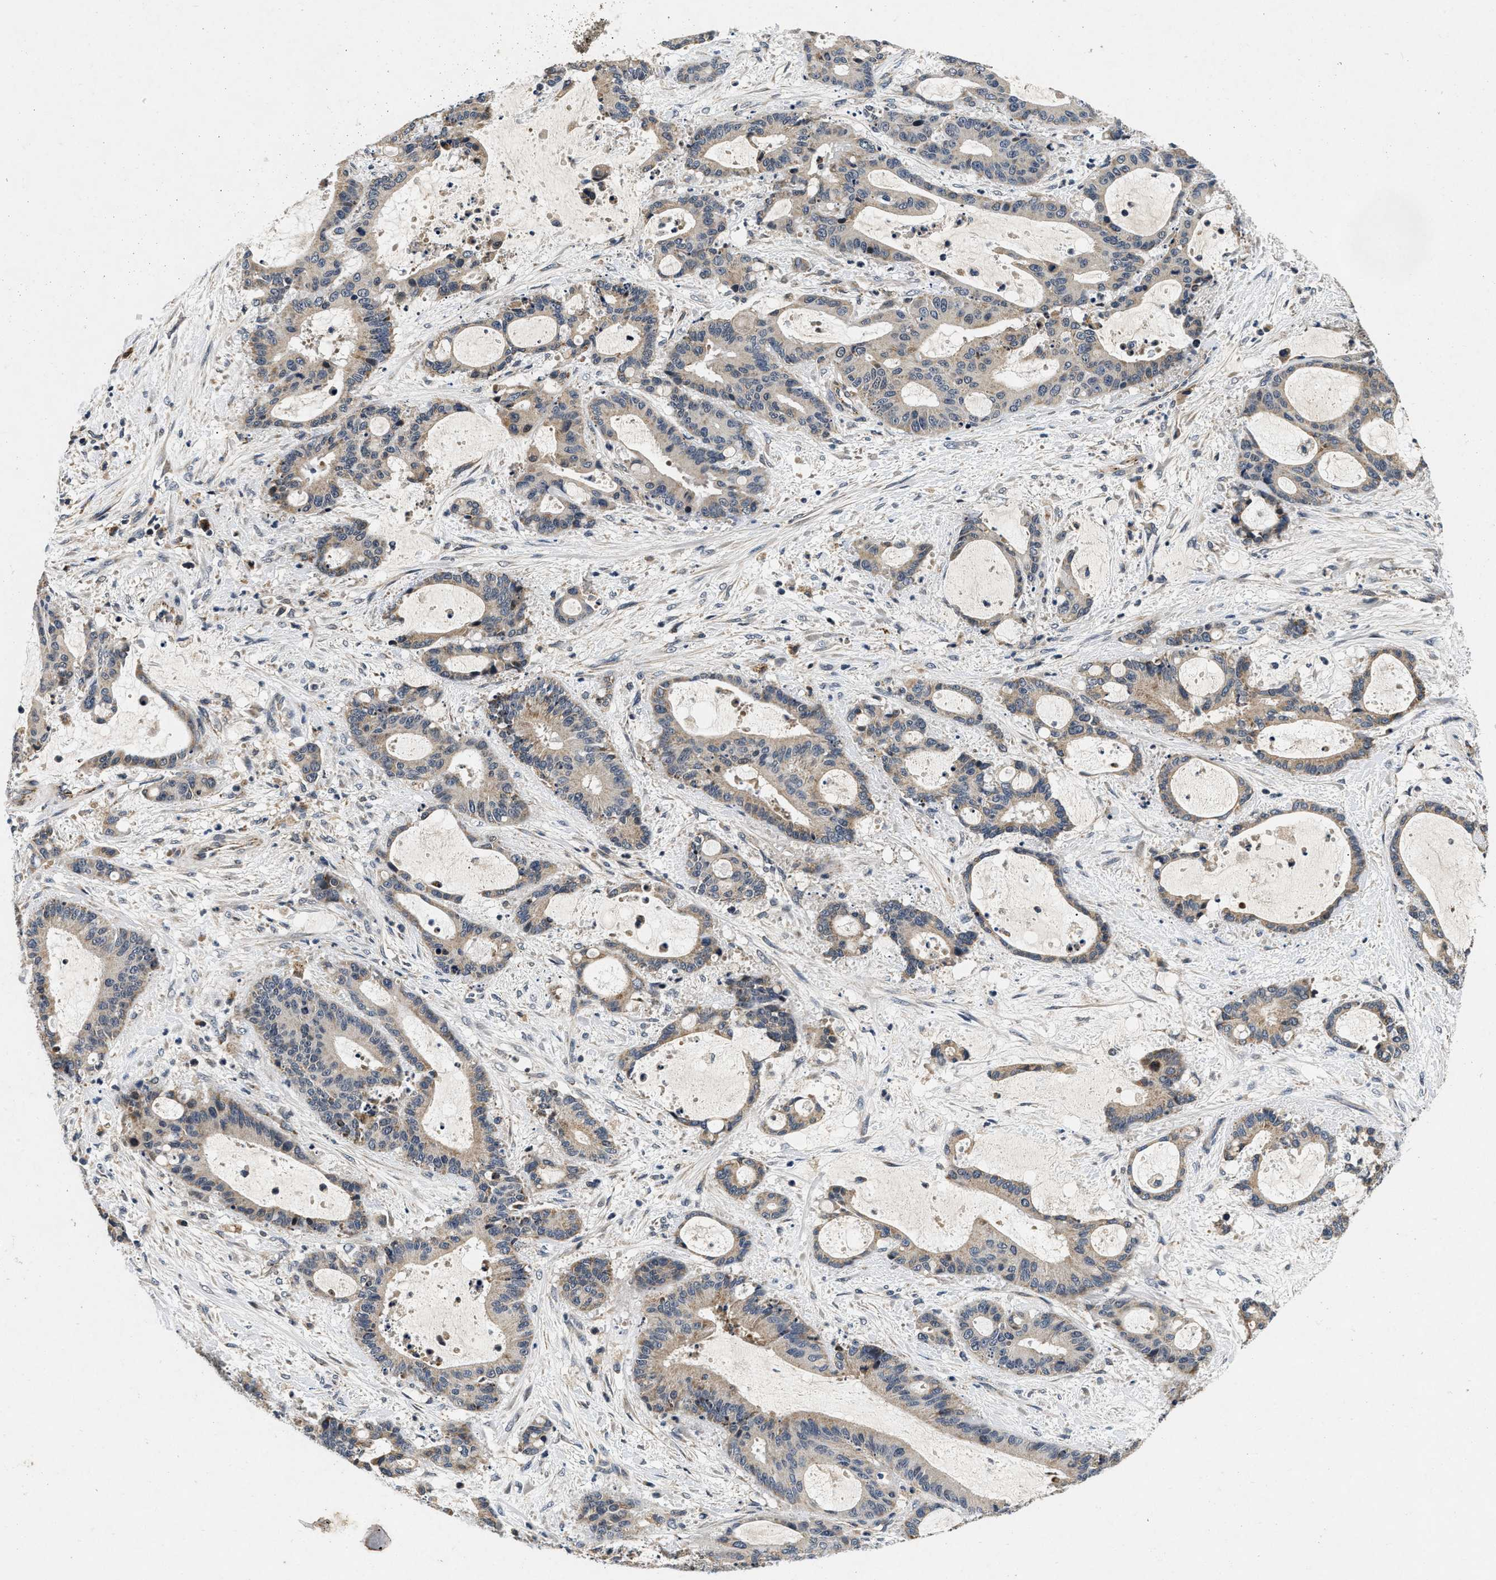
{"staining": {"intensity": "weak", "quantity": ">75%", "location": "cytoplasmic/membranous"}, "tissue": "liver cancer", "cell_type": "Tumor cells", "image_type": "cancer", "snomed": [{"axis": "morphology", "description": "Normal tissue, NOS"}, {"axis": "morphology", "description": "Cholangiocarcinoma"}, {"axis": "topography", "description": "Liver"}, {"axis": "topography", "description": "Peripheral nerve tissue"}], "caption": "IHC (DAB) staining of liver cholangiocarcinoma demonstrates weak cytoplasmic/membranous protein positivity in about >75% of tumor cells. (Brightfield microscopy of DAB IHC at high magnification).", "gene": "PDP1", "patient": {"sex": "female", "age": 73}}